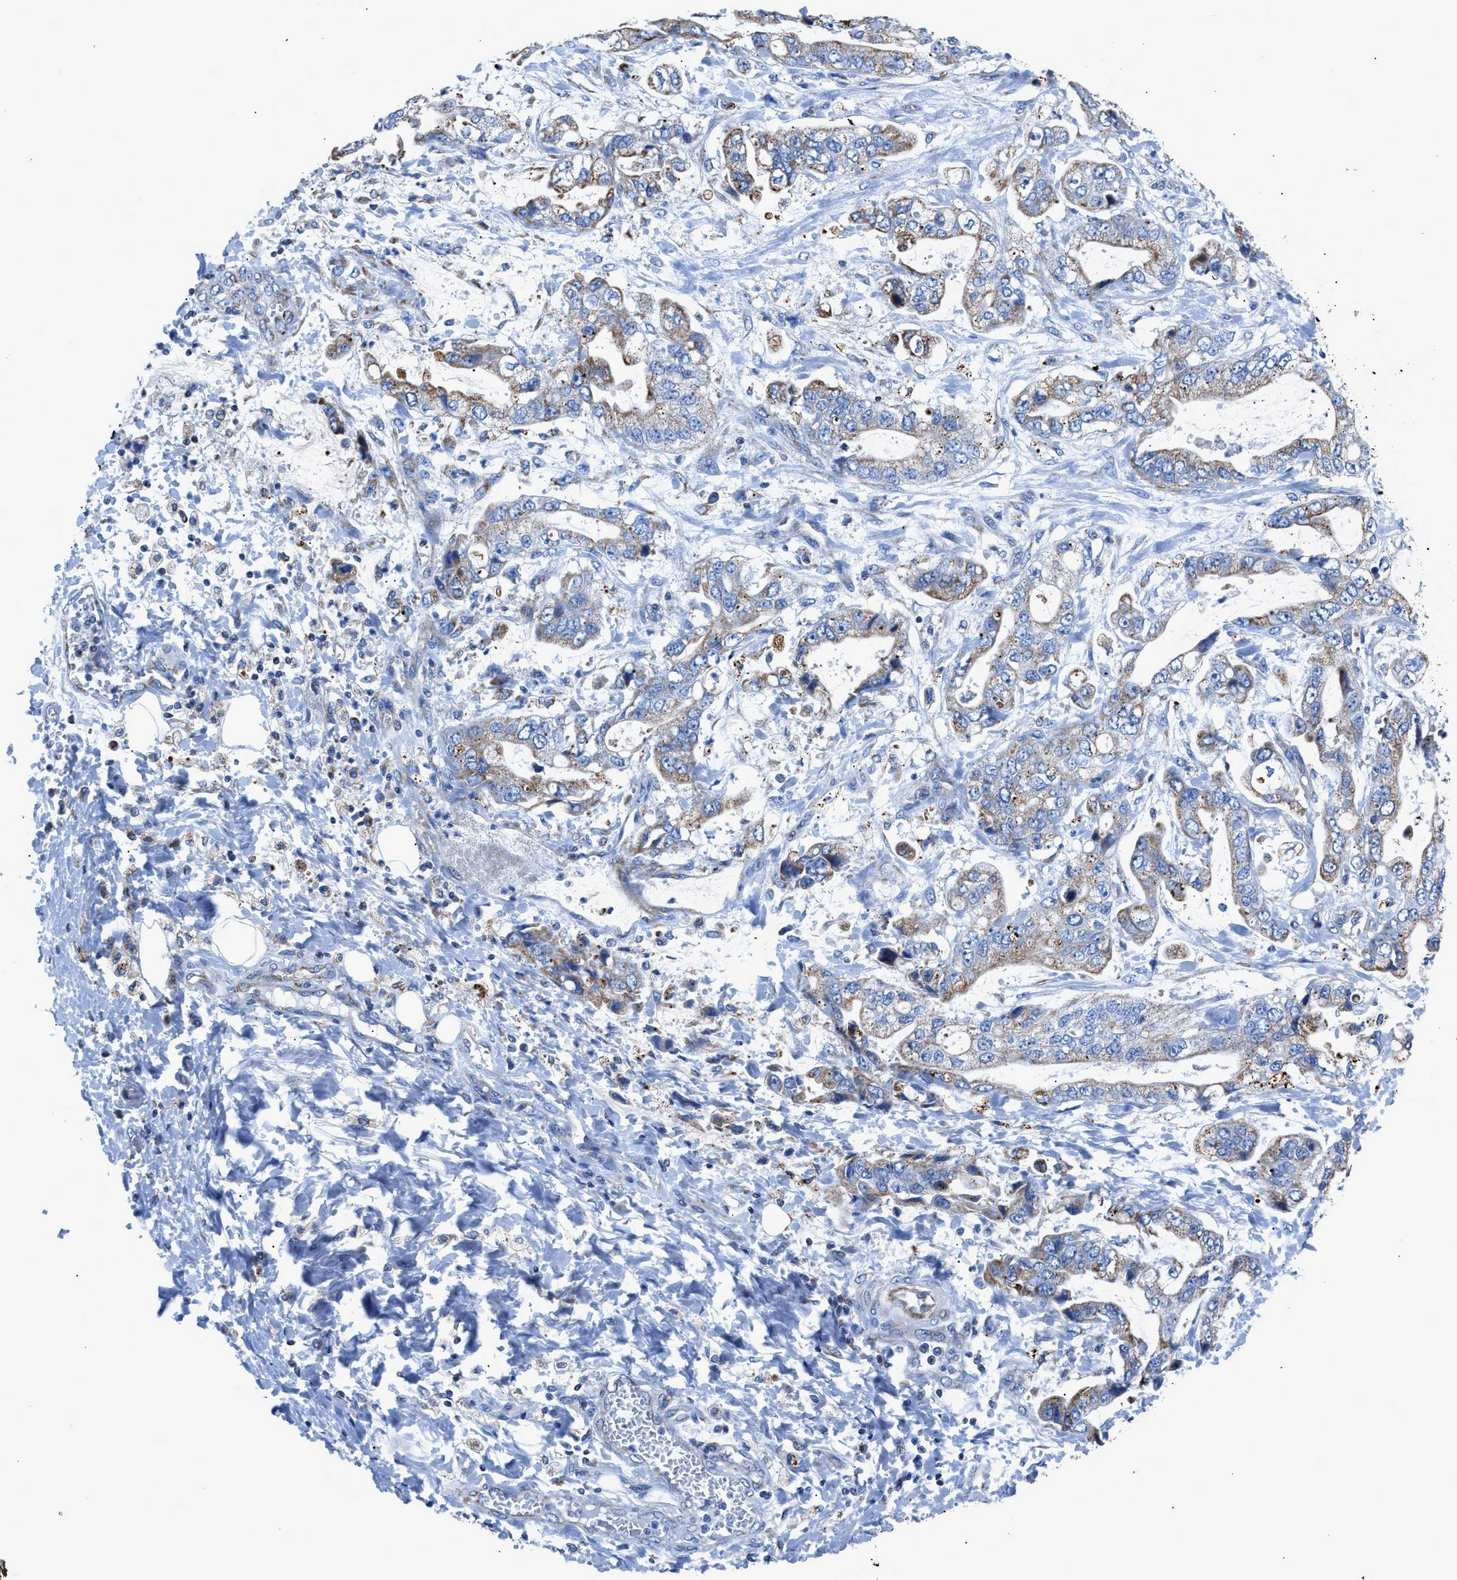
{"staining": {"intensity": "moderate", "quantity": "<25%", "location": "cytoplasmic/membranous"}, "tissue": "stomach cancer", "cell_type": "Tumor cells", "image_type": "cancer", "snomed": [{"axis": "morphology", "description": "Normal tissue, NOS"}, {"axis": "morphology", "description": "Adenocarcinoma, NOS"}, {"axis": "topography", "description": "Stomach"}], "caption": "This is an image of immunohistochemistry (IHC) staining of adenocarcinoma (stomach), which shows moderate expression in the cytoplasmic/membranous of tumor cells.", "gene": "ZDHHC3", "patient": {"sex": "male", "age": 62}}